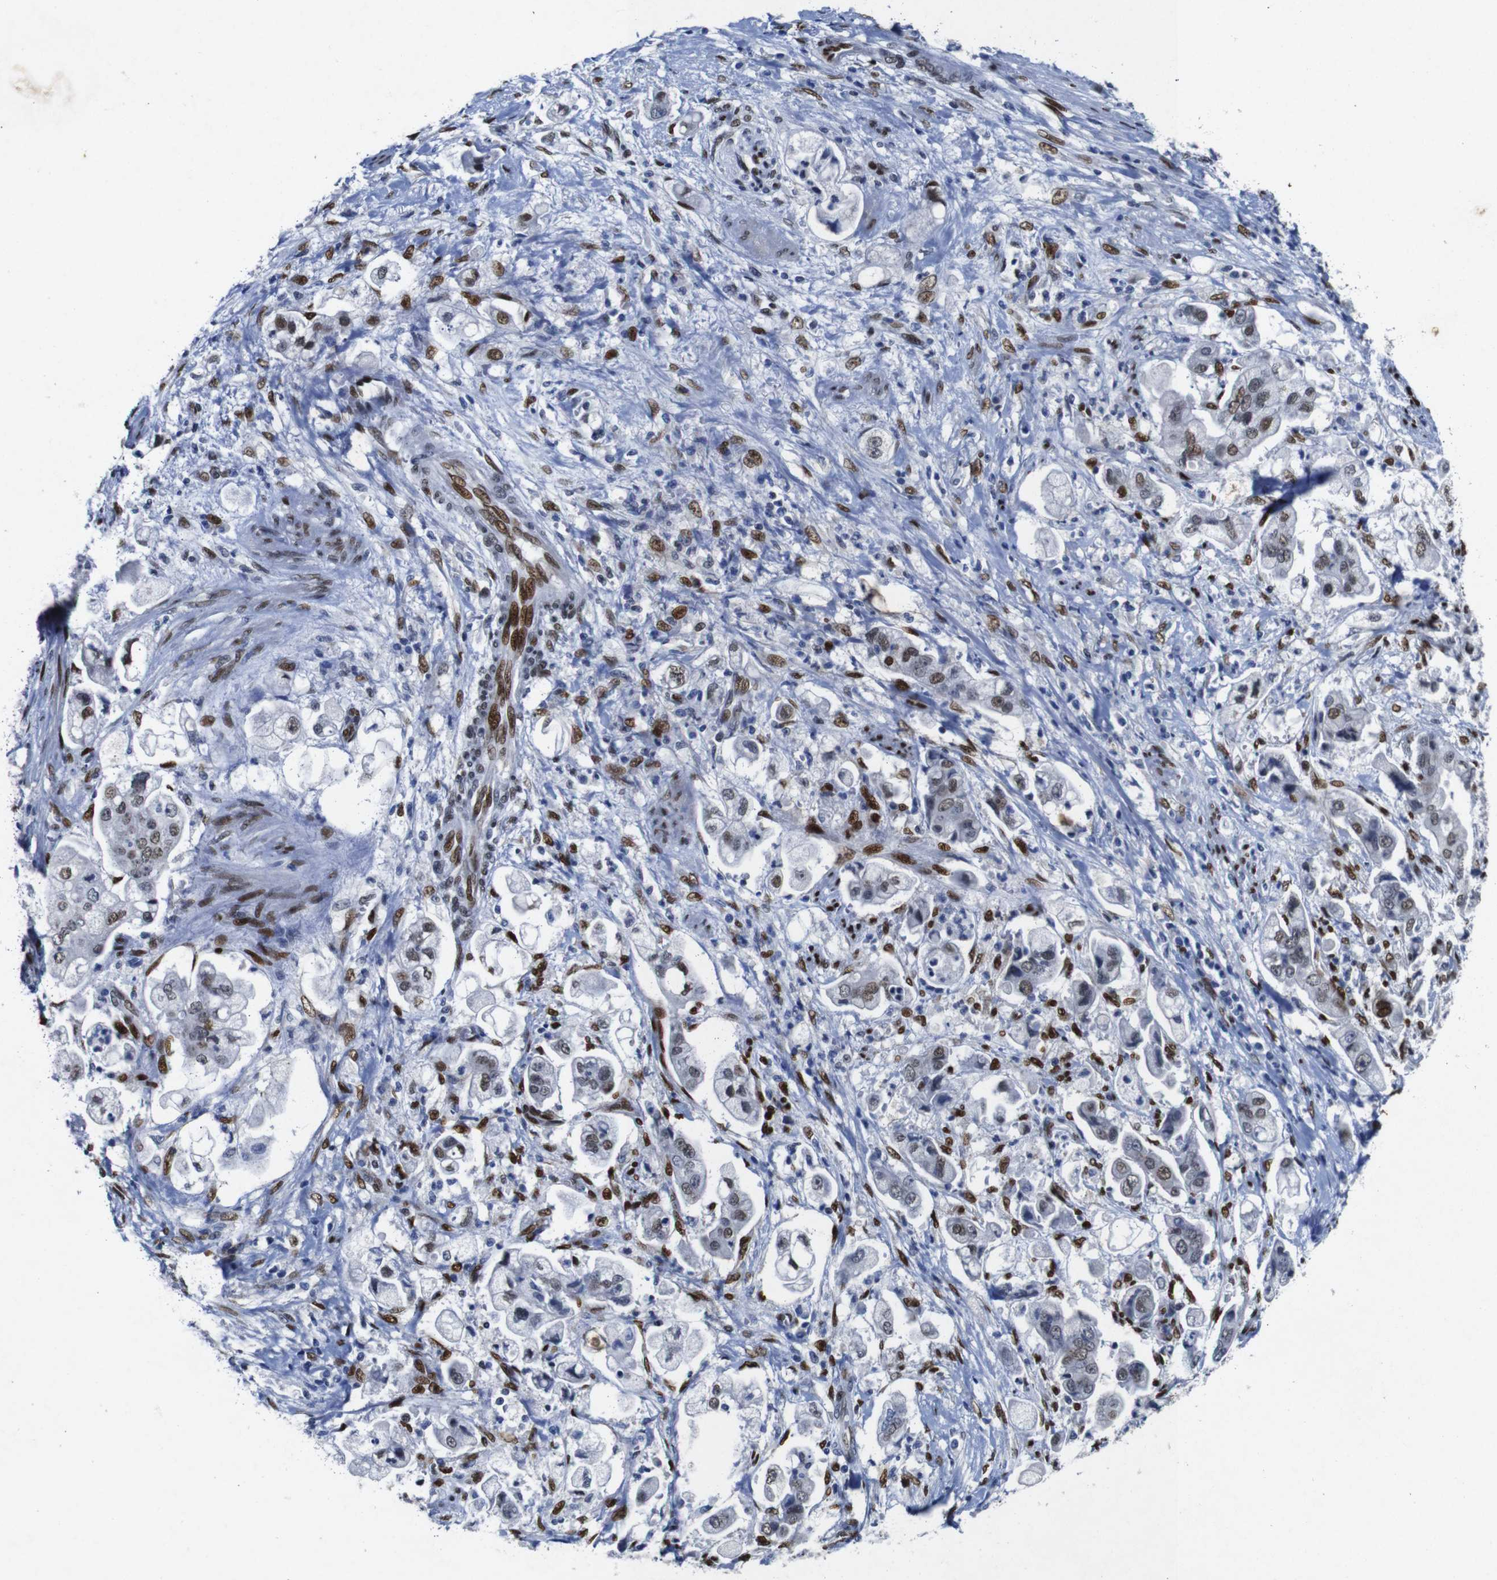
{"staining": {"intensity": "strong", "quantity": ">75%", "location": "nuclear"}, "tissue": "stomach cancer", "cell_type": "Tumor cells", "image_type": "cancer", "snomed": [{"axis": "morphology", "description": "Adenocarcinoma, NOS"}, {"axis": "topography", "description": "Stomach"}], "caption": "Immunohistochemistry of human adenocarcinoma (stomach) shows high levels of strong nuclear positivity in about >75% of tumor cells.", "gene": "FOSL2", "patient": {"sex": "male", "age": 62}}